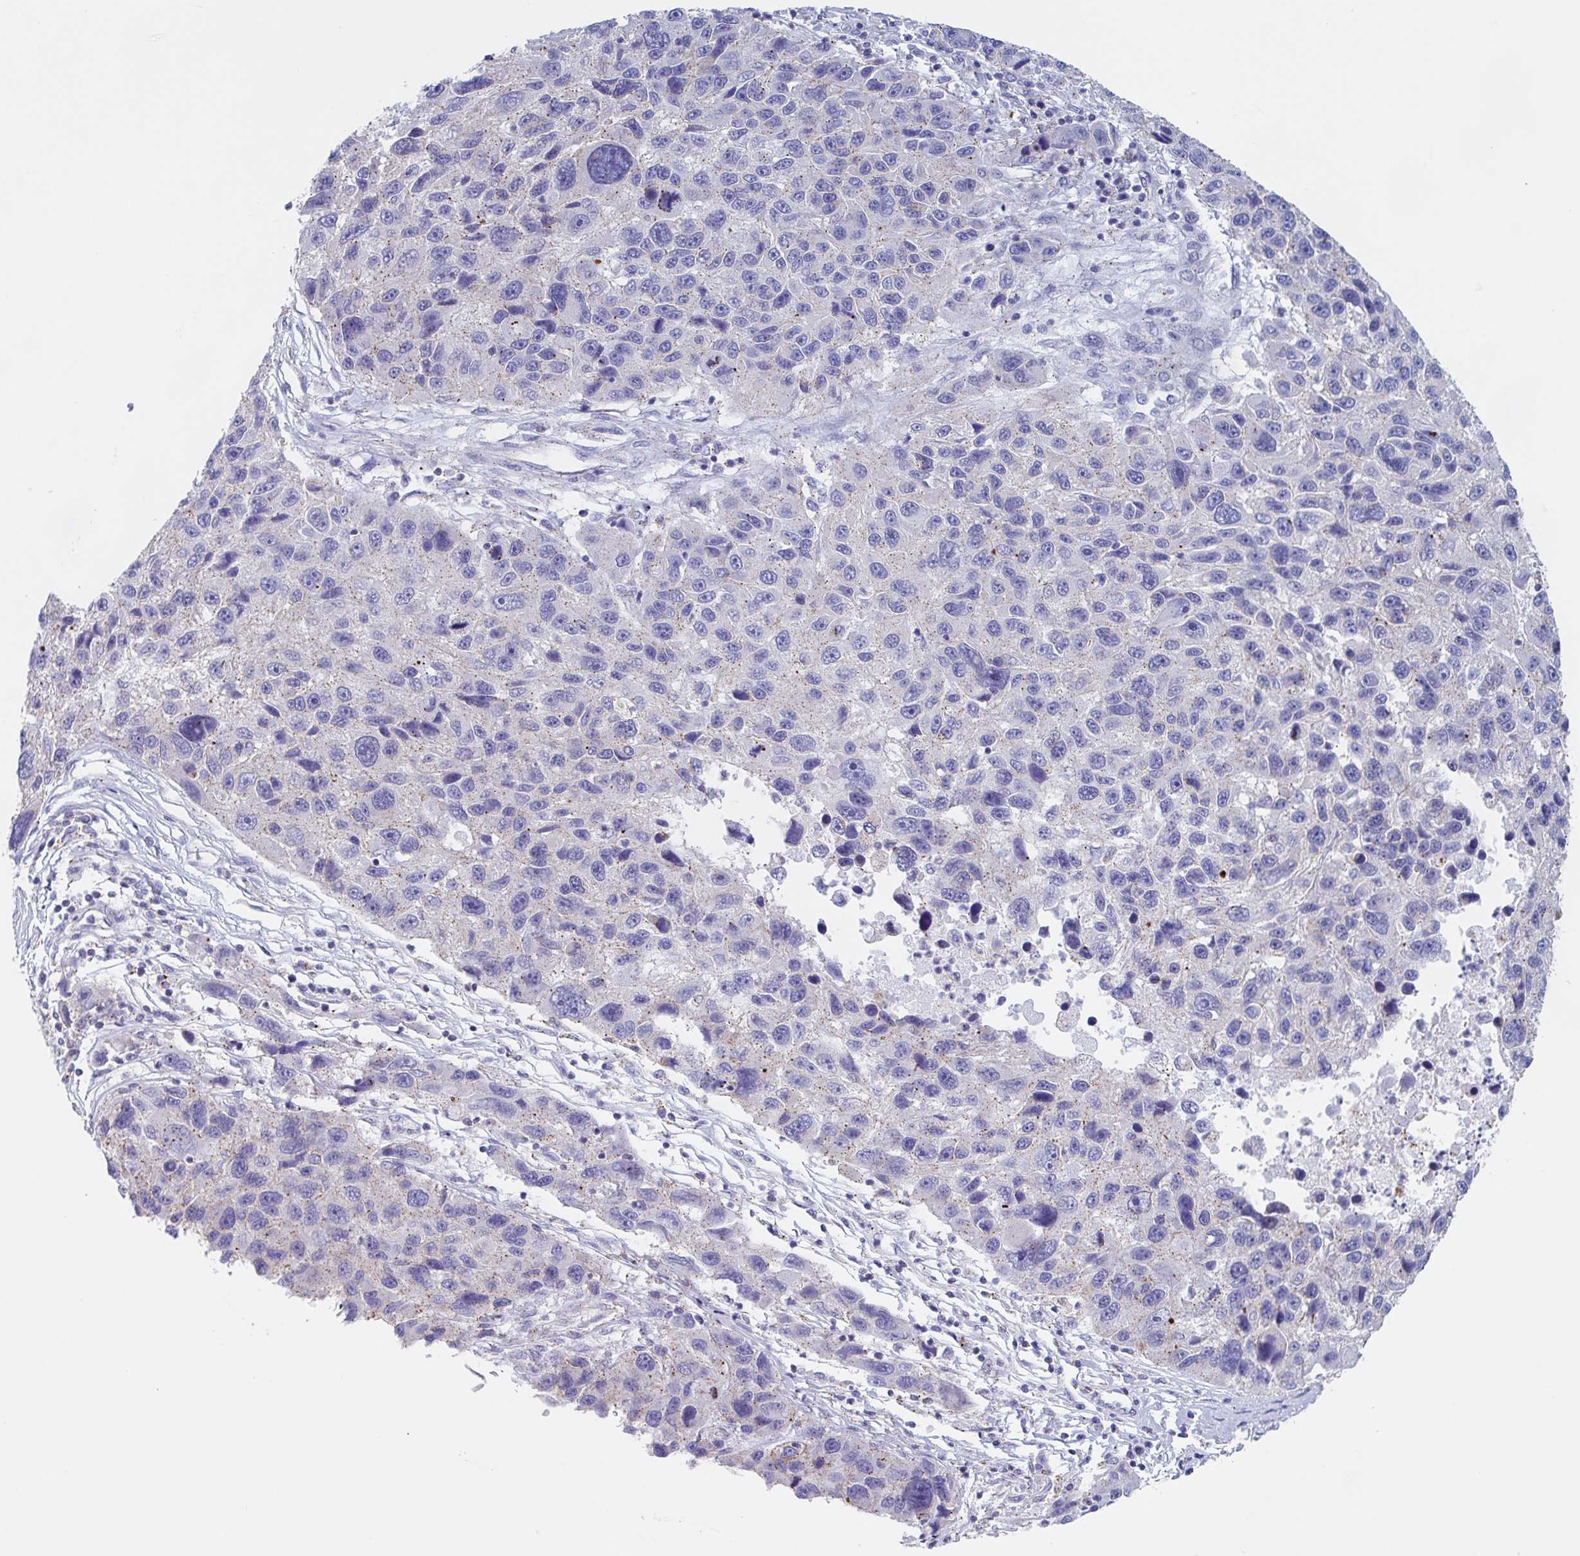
{"staining": {"intensity": "negative", "quantity": "none", "location": "none"}, "tissue": "melanoma", "cell_type": "Tumor cells", "image_type": "cancer", "snomed": [{"axis": "morphology", "description": "Malignant melanoma, NOS"}, {"axis": "topography", "description": "Skin"}], "caption": "Tumor cells are negative for protein expression in human melanoma. (DAB (3,3'-diaminobenzidine) IHC with hematoxylin counter stain).", "gene": "CHMP5", "patient": {"sex": "male", "age": 53}}